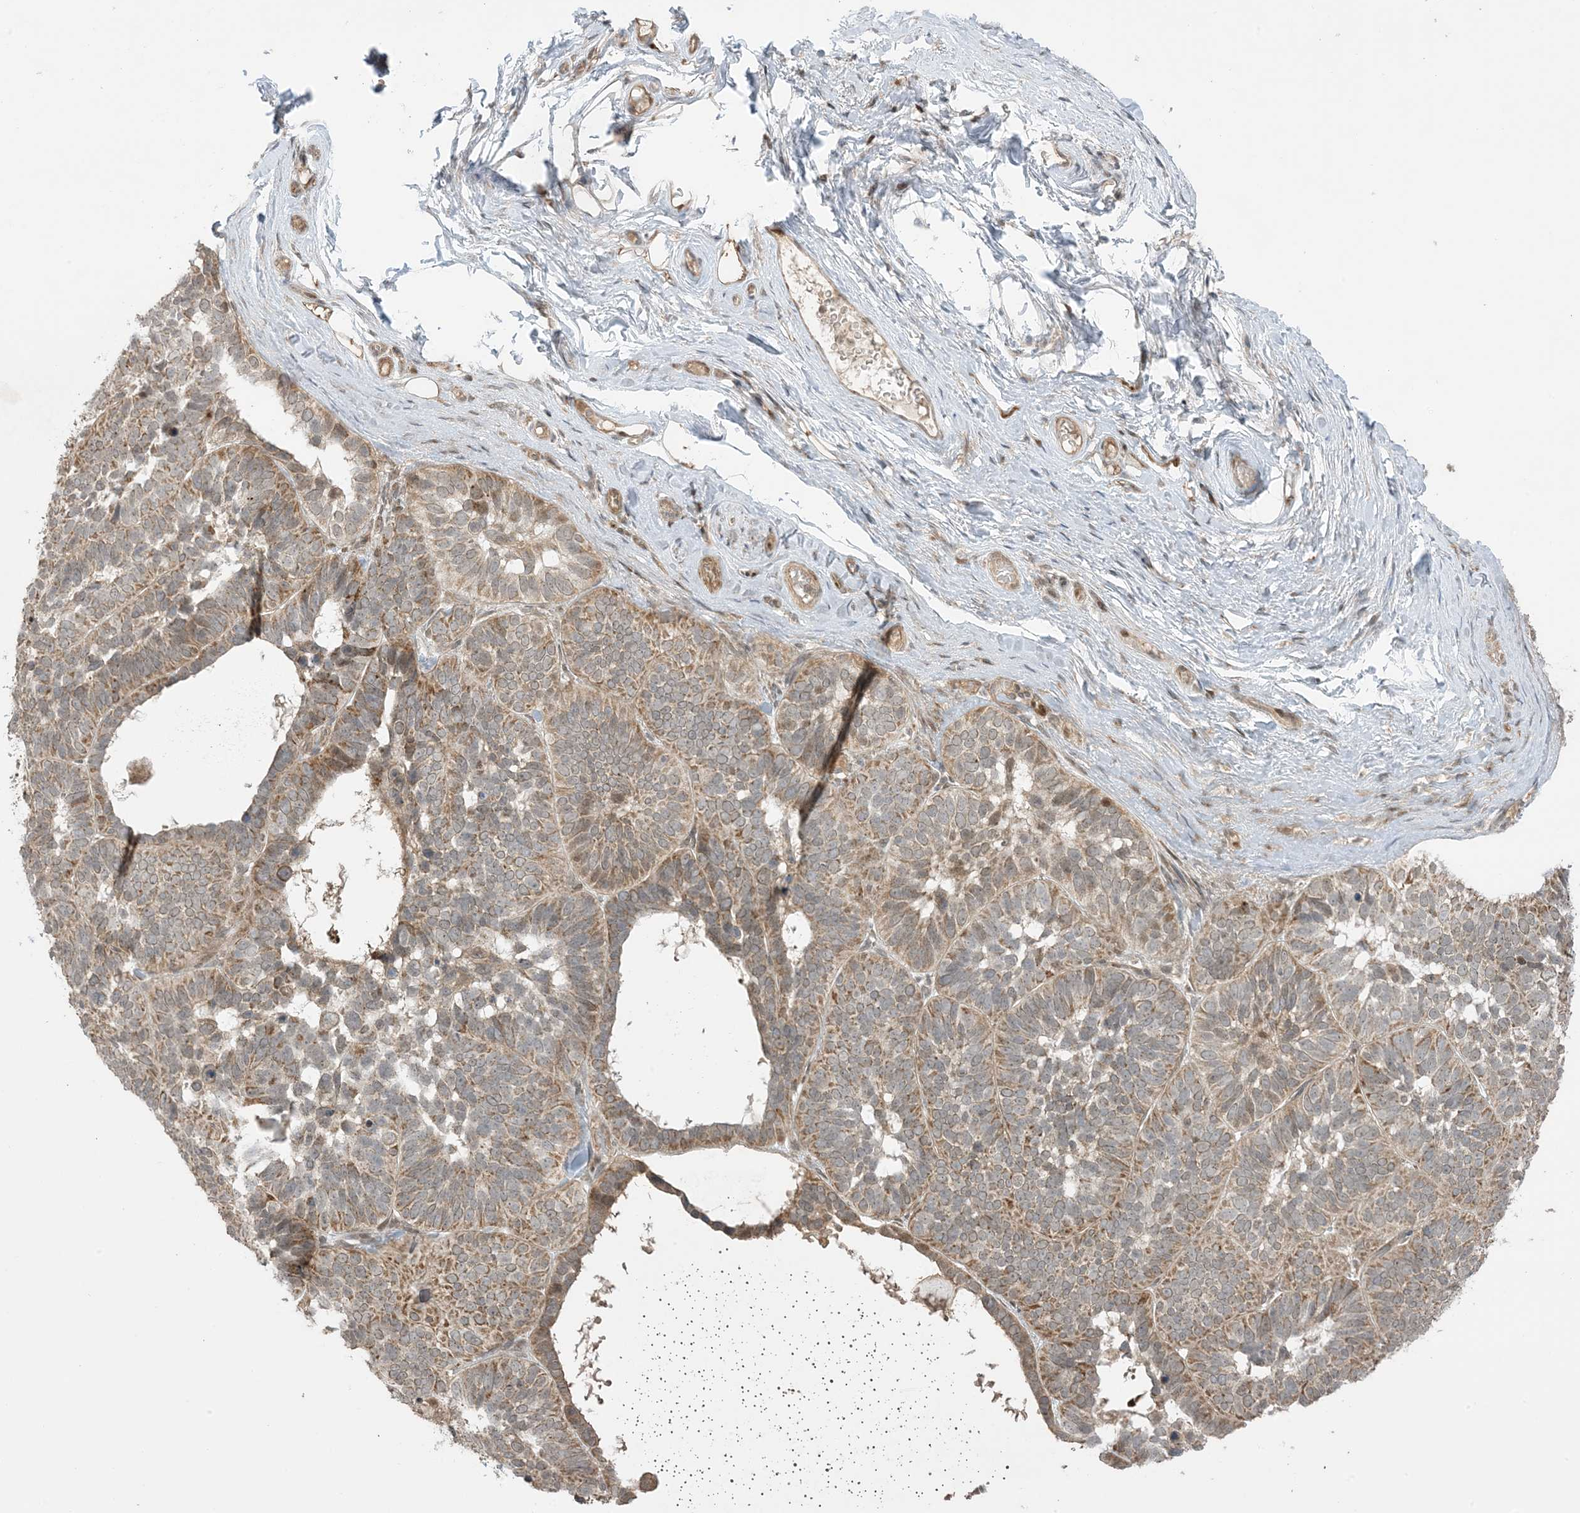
{"staining": {"intensity": "moderate", "quantity": ">75%", "location": "cytoplasmic/membranous"}, "tissue": "skin cancer", "cell_type": "Tumor cells", "image_type": "cancer", "snomed": [{"axis": "morphology", "description": "Basal cell carcinoma"}, {"axis": "topography", "description": "Skin"}], "caption": "The immunohistochemical stain labels moderate cytoplasmic/membranous positivity in tumor cells of skin basal cell carcinoma tissue. Ihc stains the protein of interest in brown and the nuclei are stained blue.", "gene": "PHLDB2", "patient": {"sex": "male", "age": 62}}